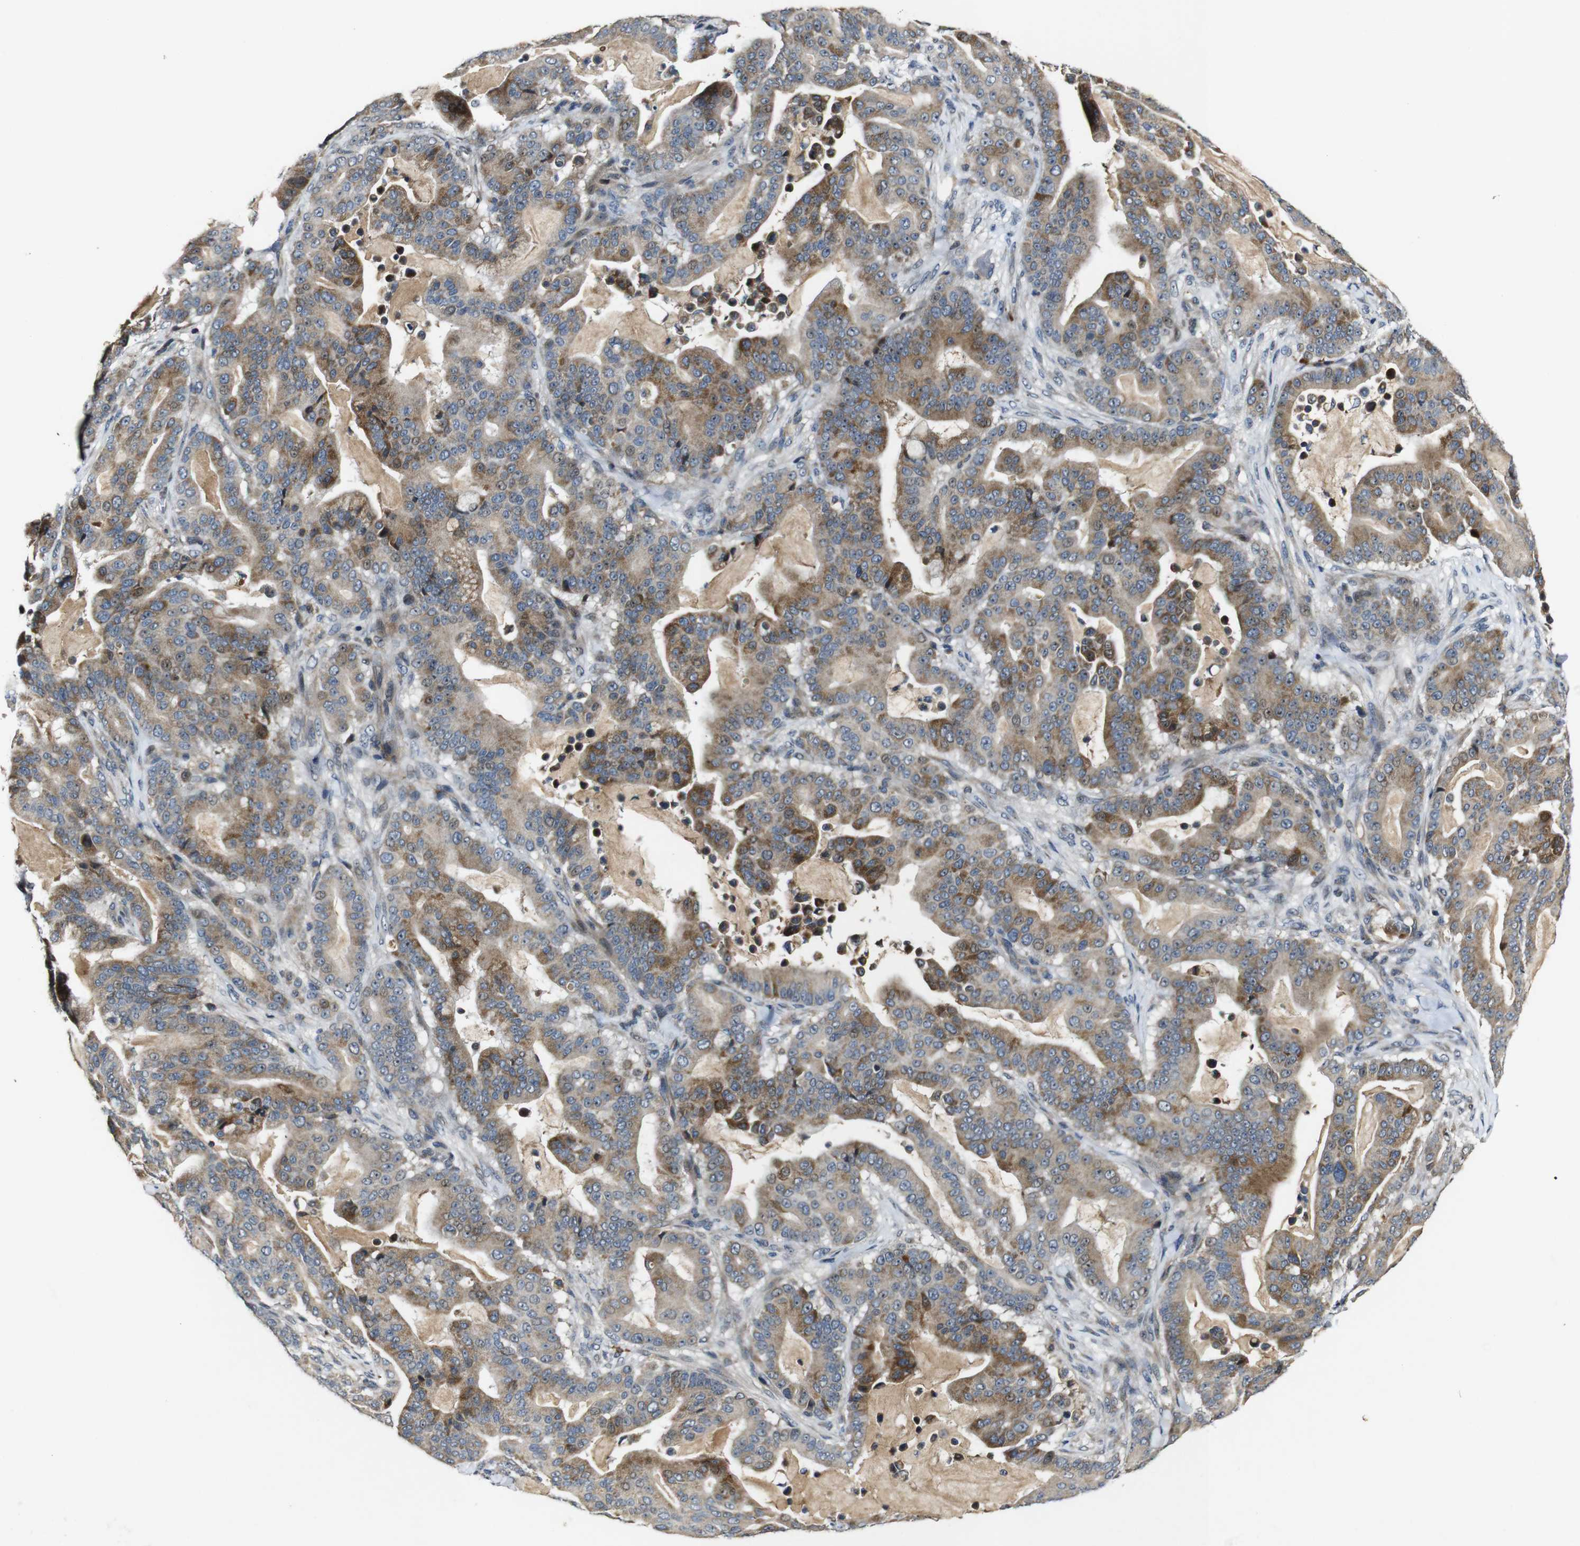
{"staining": {"intensity": "weak", "quantity": ">75%", "location": "cytoplasmic/membranous"}, "tissue": "pancreatic cancer", "cell_type": "Tumor cells", "image_type": "cancer", "snomed": [{"axis": "morphology", "description": "Adenocarcinoma, NOS"}, {"axis": "topography", "description": "Pancreas"}], "caption": "Immunohistochemistry (IHC) photomicrograph of pancreatic adenocarcinoma stained for a protein (brown), which reveals low levels of weak cytoplasmic/membranous positivity in about >75% of tumor cells.", "gene": "MAGI2", "patient": {"sex": "male", "age": 63}}